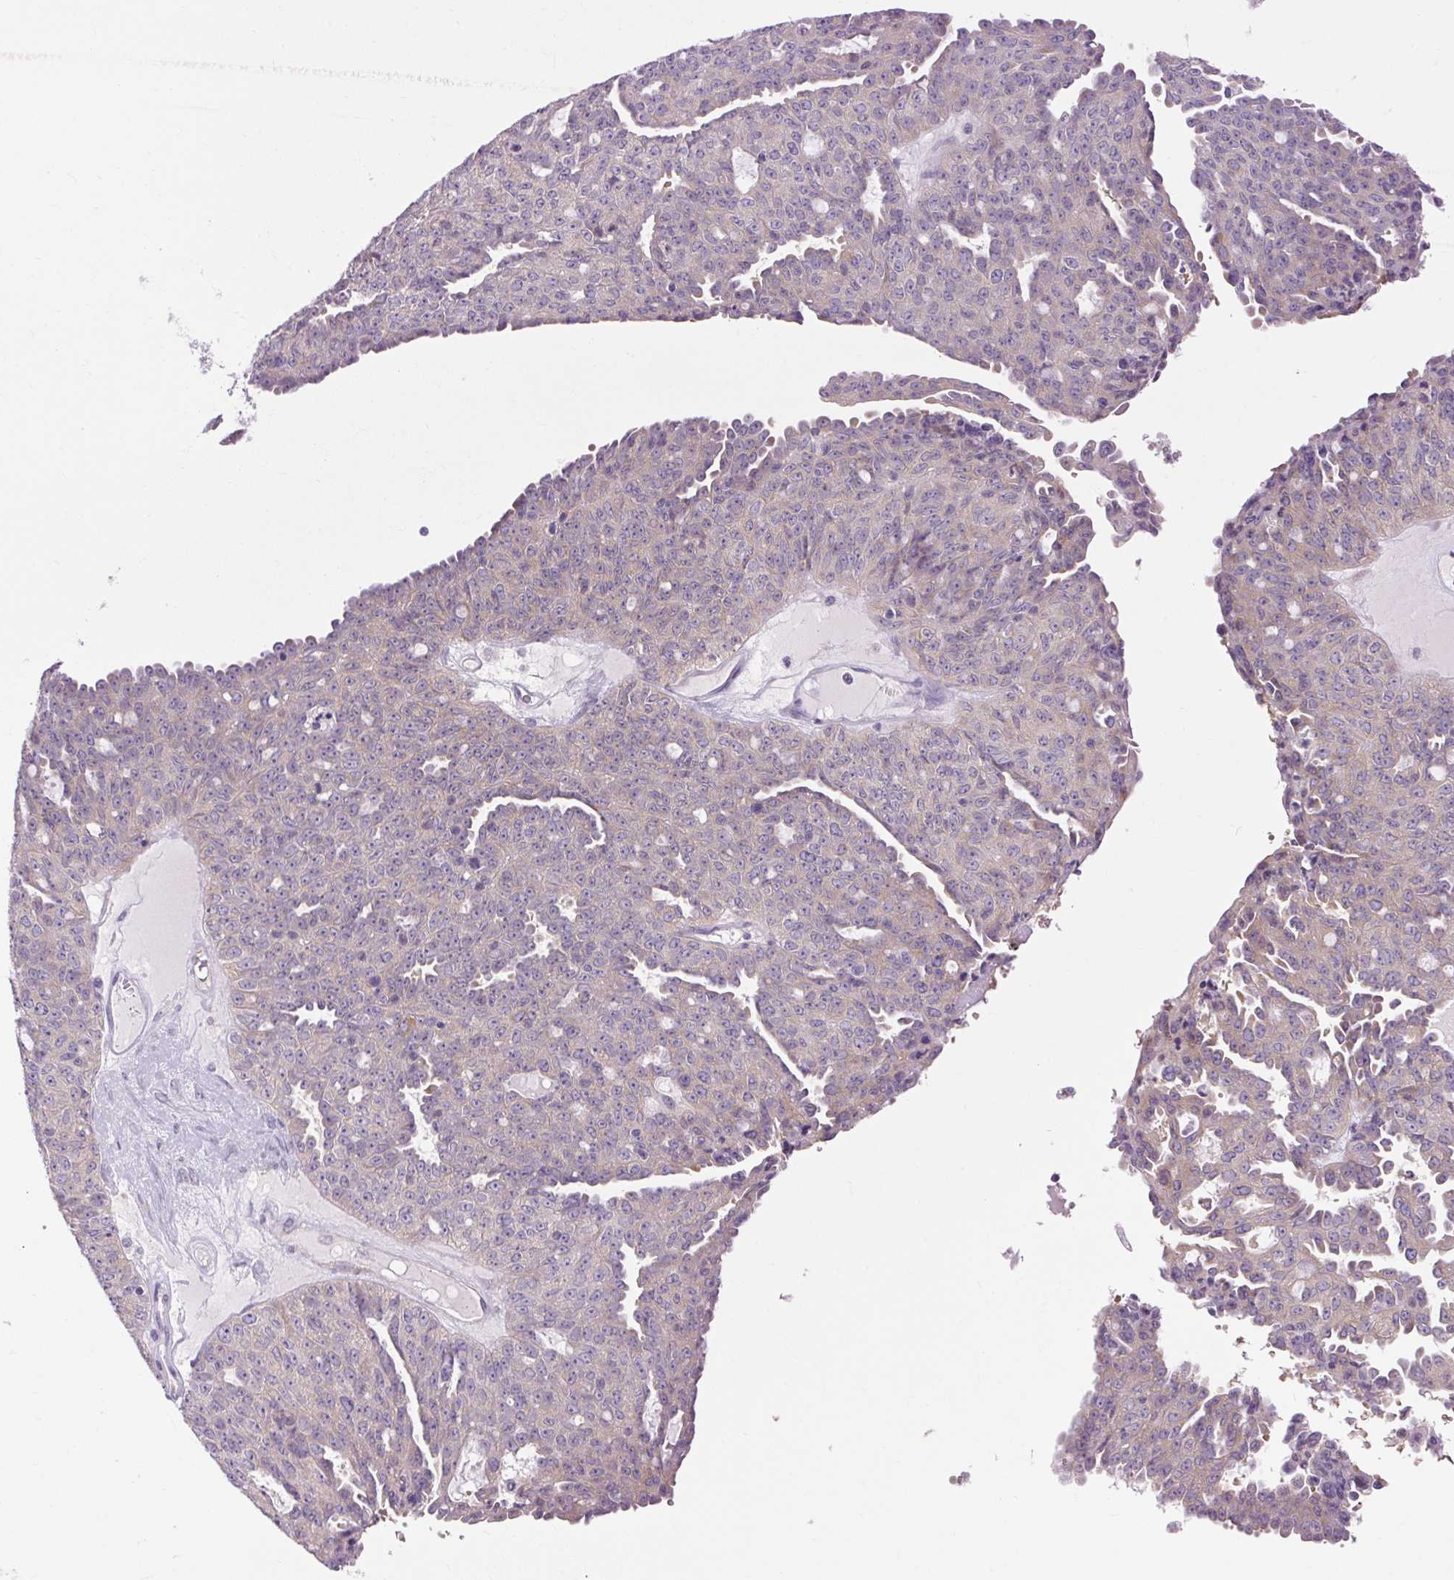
{"staining": {"intensity": "negative", "quantity": "none", "location": "none"}, "tissue": "ovarian cancer", "cell_type": "Tumor cells", "image_type": "cancer", "snomed": [{"axis": "morphology", "description": "Cystadenocarcinoma, serous, NOS"}, {"axis": "topography", "description": "Ovary"}], "caption": "Immunohistochemistry (IHC) image of human ovarian serous cystadenocarcinoma stained for a protein (brown), which shows no expression in tumor cells.", "gene": "SOWAHC", "patient": {"sex": "female", "age": 71}}